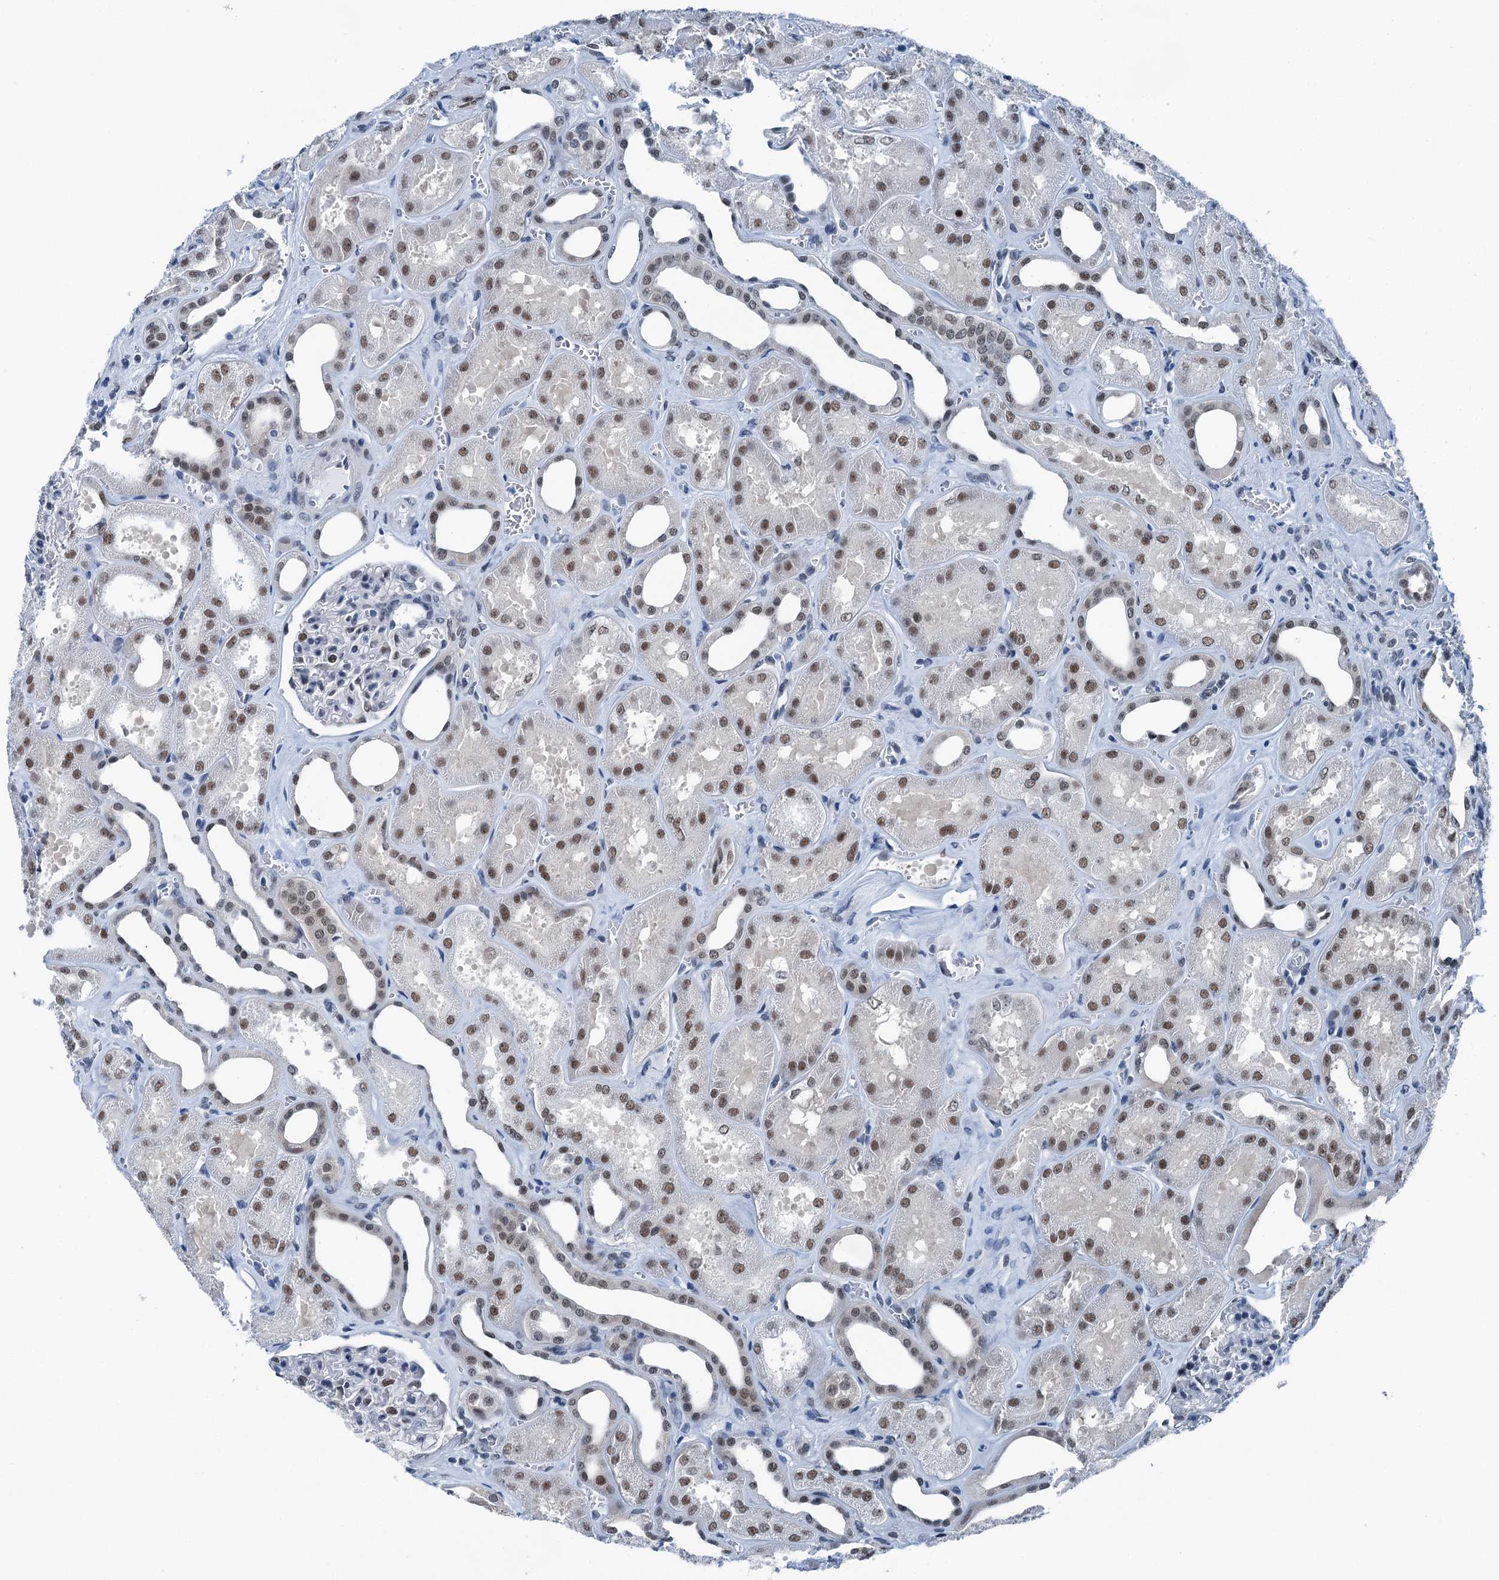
{"staining": {"intensity": "weak", "quantity": "<25%", "location": "nuclear"}, "tissue": "kidney", "cell_type": "Cells in glomeruli", "image_type": "normal", "snomed": [{"axis": "morphology", "description": "Normal tissue, NOS"}, {"axis": "morphology", "description": "Adenocarcinoma, NOS"}, {"axis": "topography", "description": "Kidney"}], "caption": "Immunohistochemistry photomicrograph of unremarkable kidney stained for a protein (brown), which demonstrates no expression in cells in glomeruli. (IHC, brightfield microscopy, high magnification).", "gene": "TRPT1", "patient": {"sex": "female", "age": 68}}